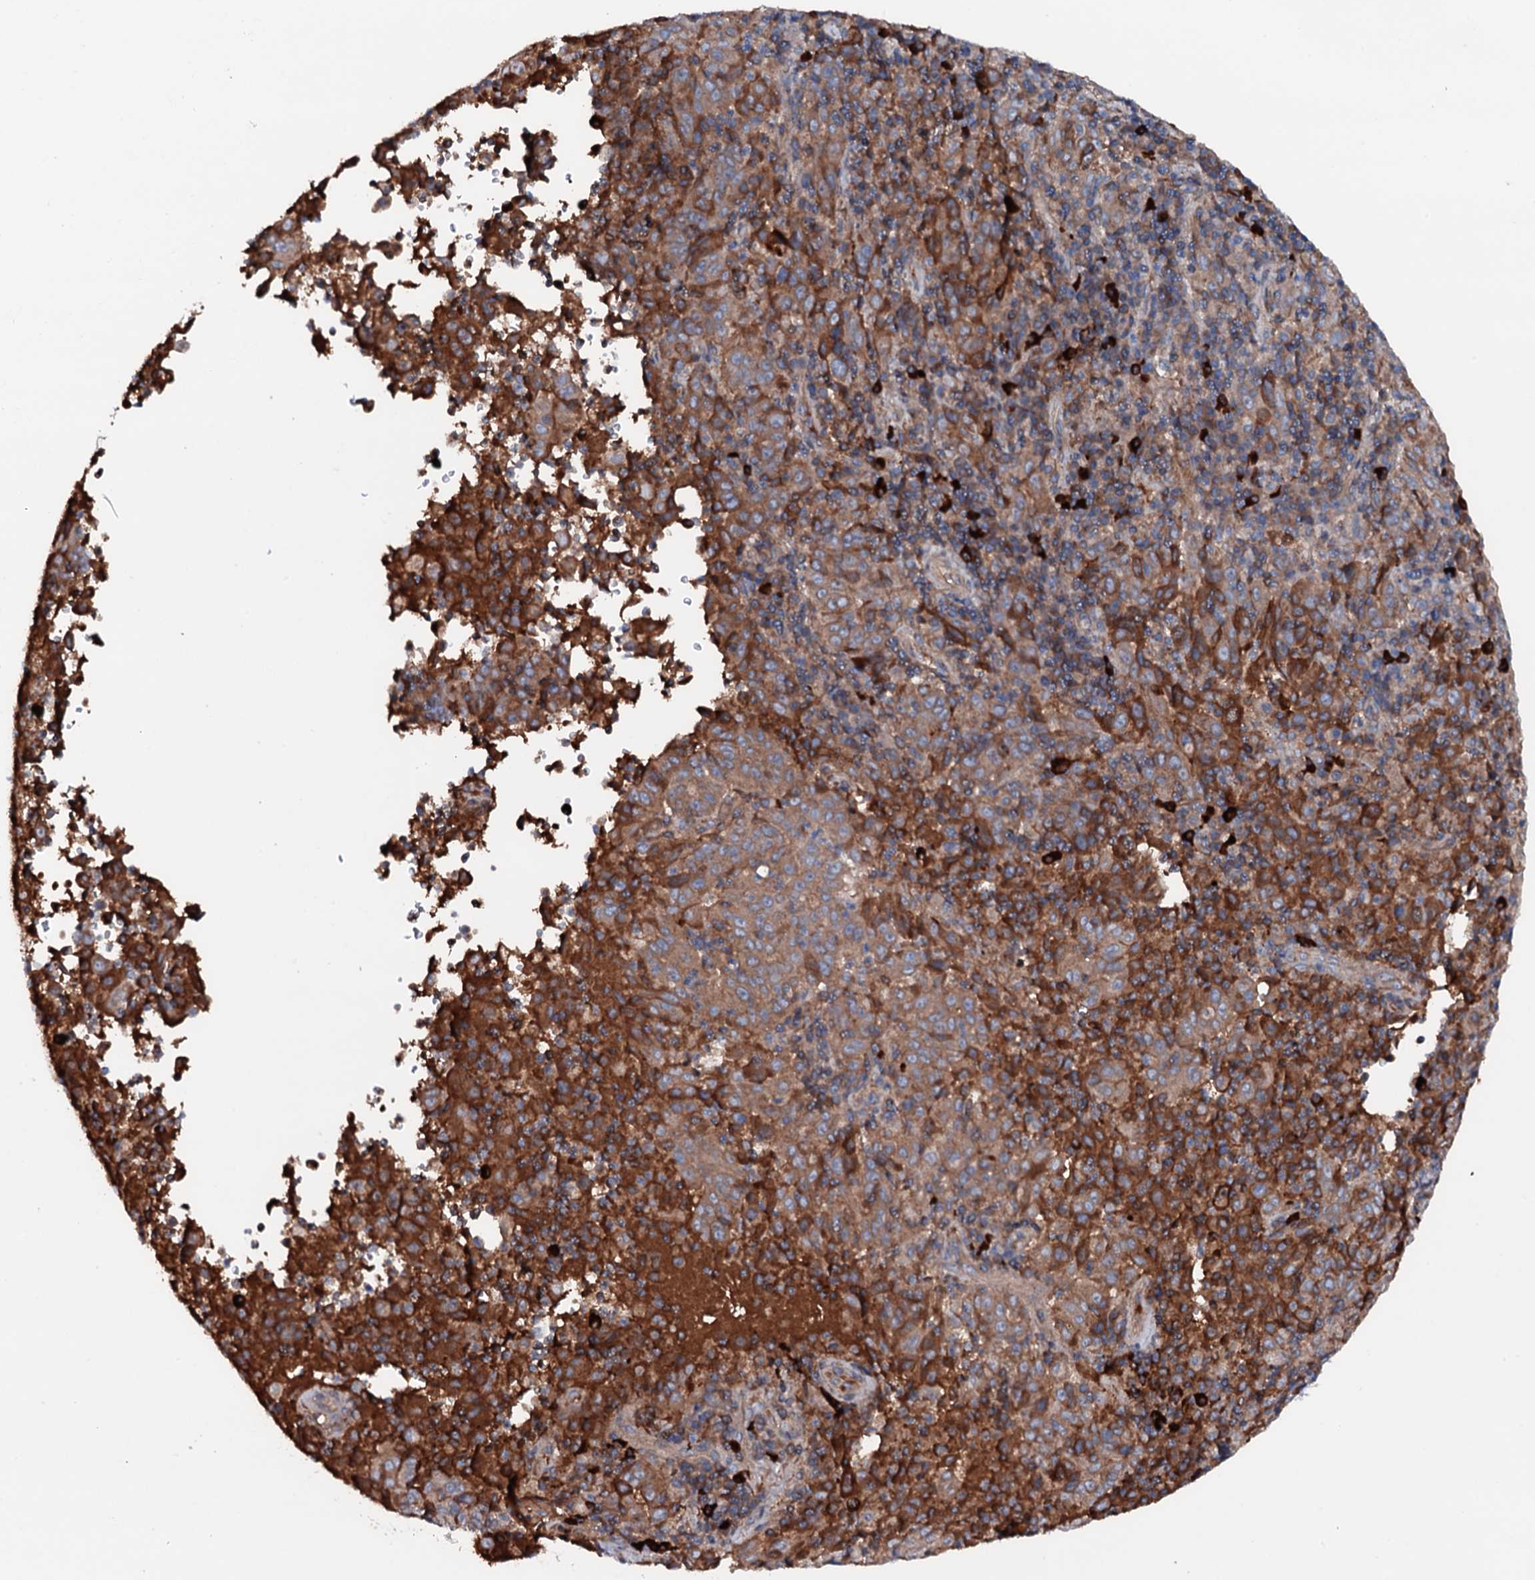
{"staining": {"intensity": "strong", "quantity": ">75%", "location": "cytoplasmic/membranous"}, "tissue": "pancreatic cancer", "cell_type": "Tumor cells", "image_type": "cancer", "snomed": [{"axis": "morphology", "description": "Adenocarcinoma, NOS"}, {"axis": "topography", "description": "Pancreas"}], "caption": "Brown immunohistochemical staining in human pancreatic adenocarcinoma reveals strong cytoplasmic/membranous positivity in about >75% of tumor cells.", "gene": "NEK1", "patient": {"sex": "male", "age": 63}}